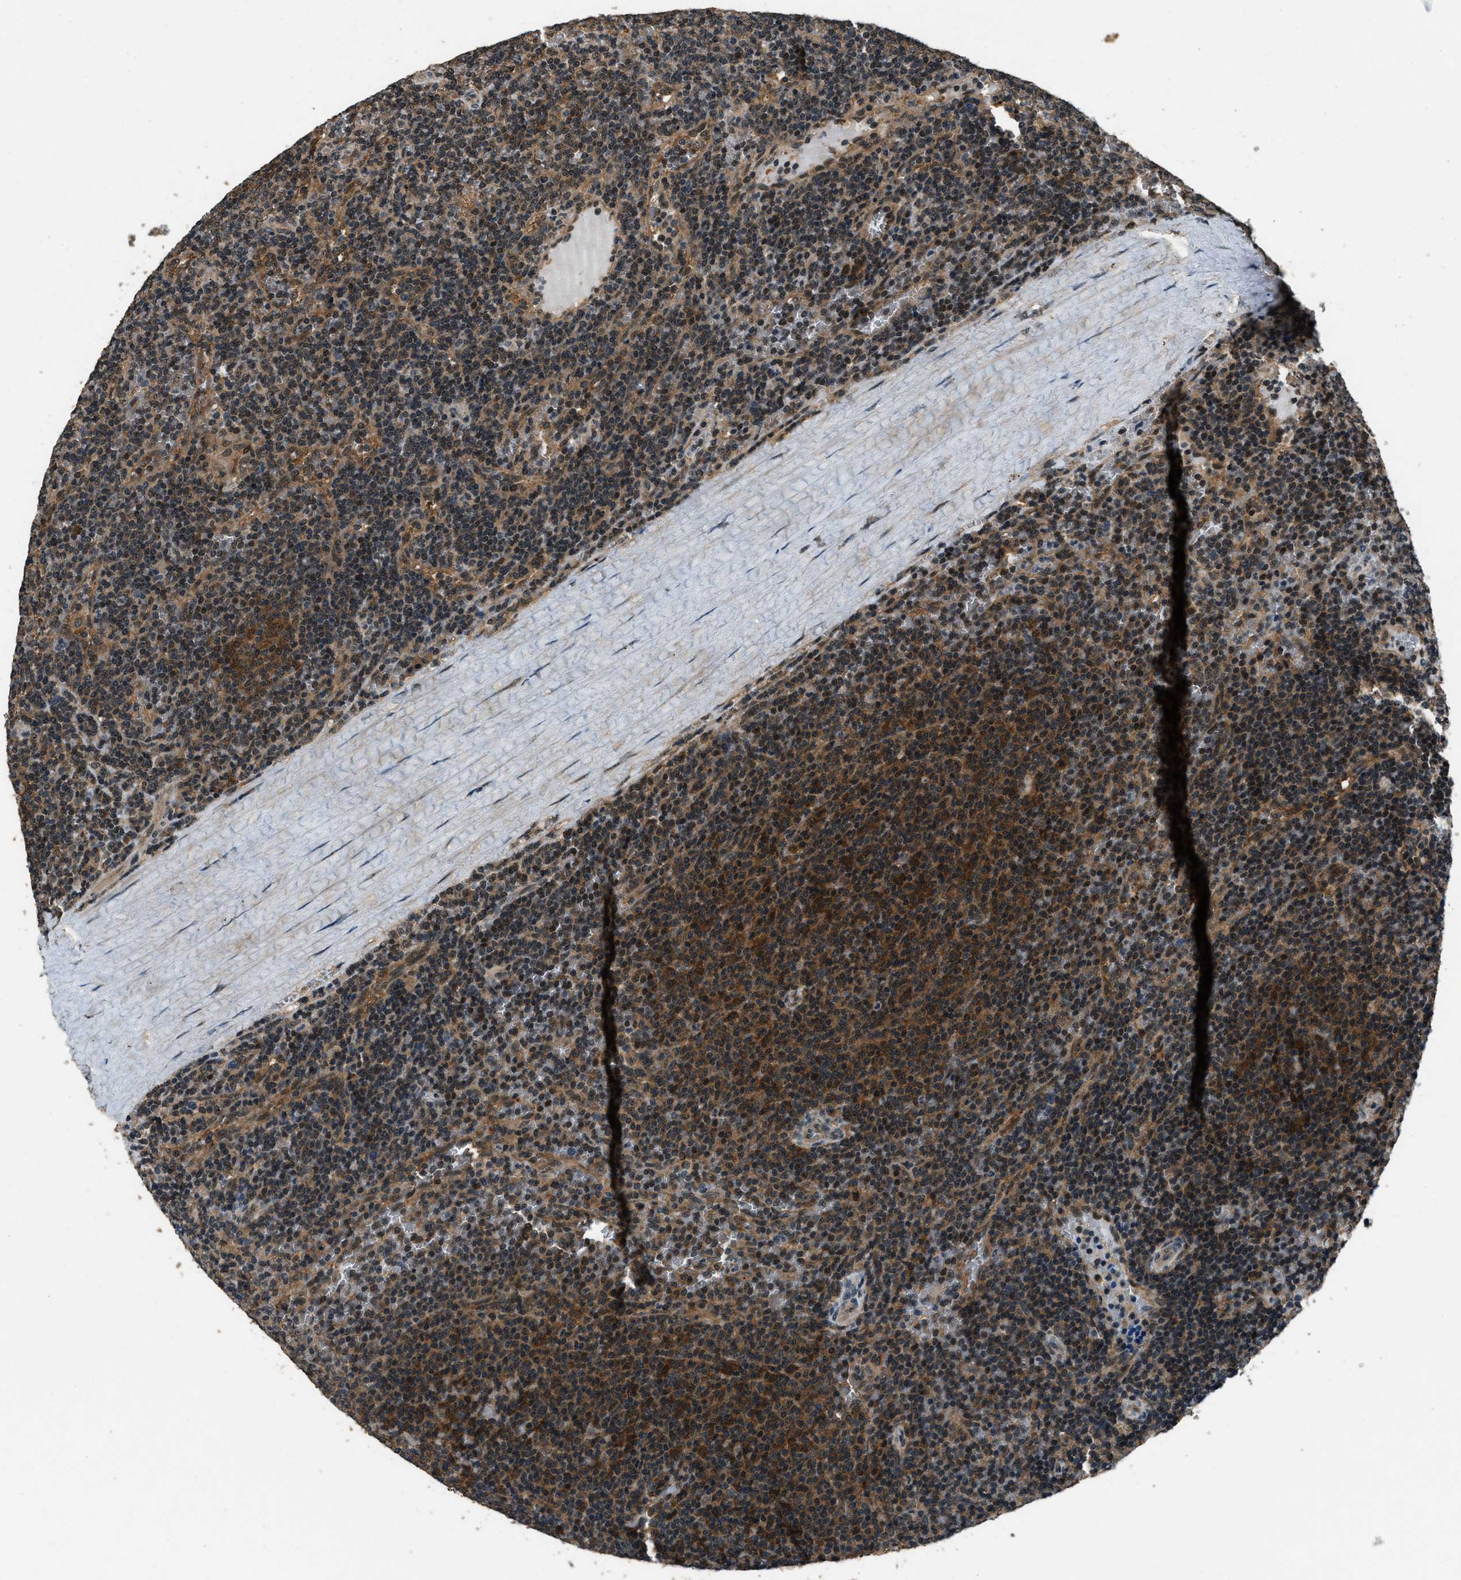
{"staining": {"intensity": "moderate", "quantity": ">75%", "location": "cytoplasmic/membranous"}, "tissue": "lymphoma", "cell_type": "Tumor cells", "image_type": "cancer", "snomed": [{"axis": "morphology", "description": "Malignant lymphoma, non-Hodgkin's type, Low grade"}, {"axis": "topography", "description": "Spleen"}], "caption": "Immunohistochemistry histopathology image of neoplastic tissue: human malignant lymphoma, non-Hodgkin's type (low-grade) stained using IHC displays medium levels of moderate protein expression localized specifically in the cytoplasmic/membranous of tumor cells, appearing as a cytoplasmic/membranous brown color.", "gene": "NUDCD3", "patient": {"sex": "female", "age": 50}}